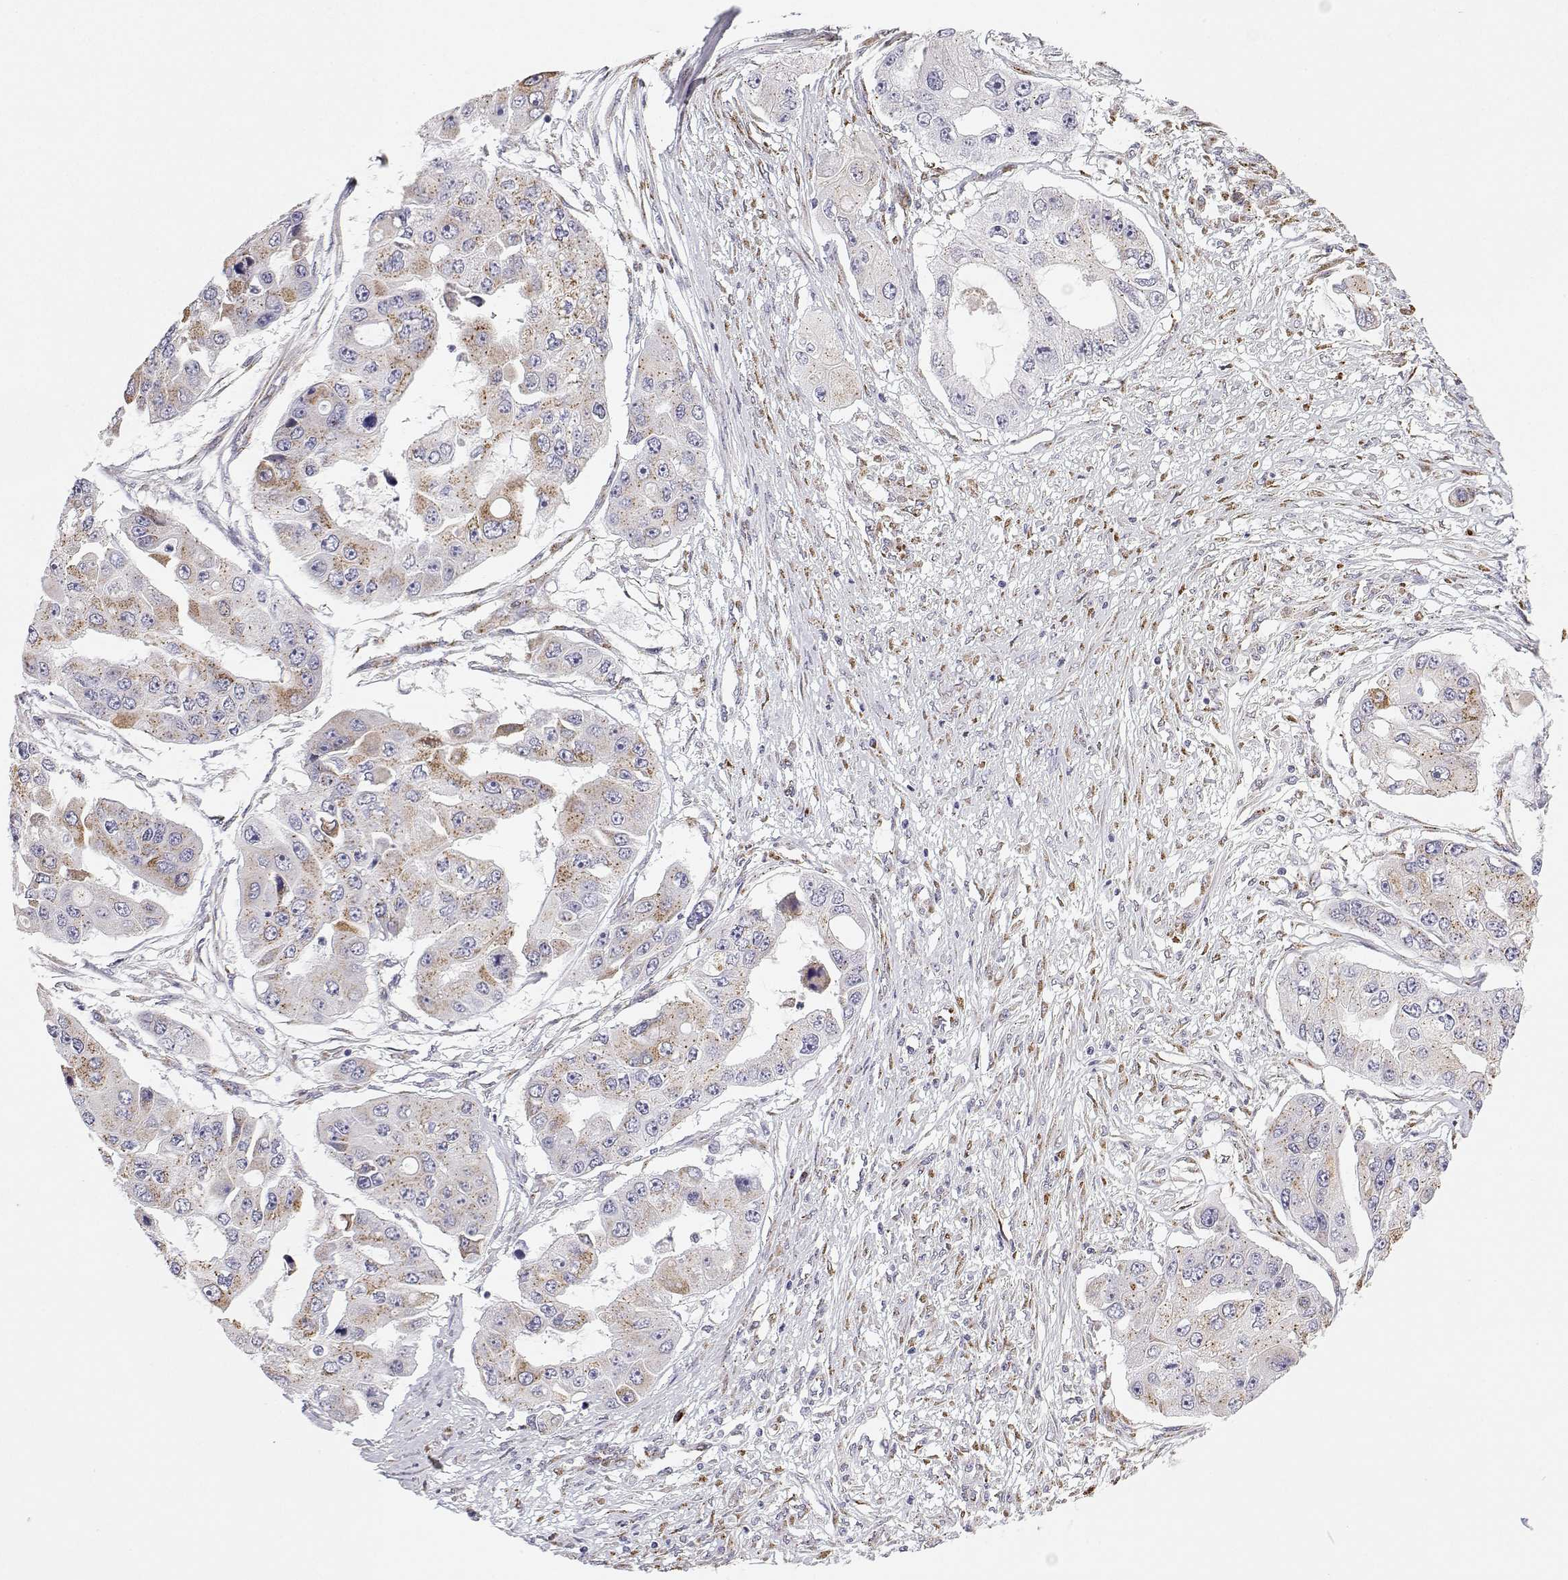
{"staining": {"intensity": "moderate", "quantity": "25%-75%", "location": "cytoplasmic/membranous"}, "tissue": "ovarian cancer", "cell_type": "Tumor cells", "image_type": "cancer", "snomed": [{"axis": "morphology", "description": "Cystadenocarcinoma, serous, NOS"}, {"axis": "topography", "description": "Ovary"}], "caption": "Ovarian serous cystadenocarcinoma stained with DAB IHC shows medium levels of moderate cytoplasmic/membranous positivity in about 25%-75% of tumor cells.", "gene": "STARD13", "patient": {"sex": "female", "age": 56}}